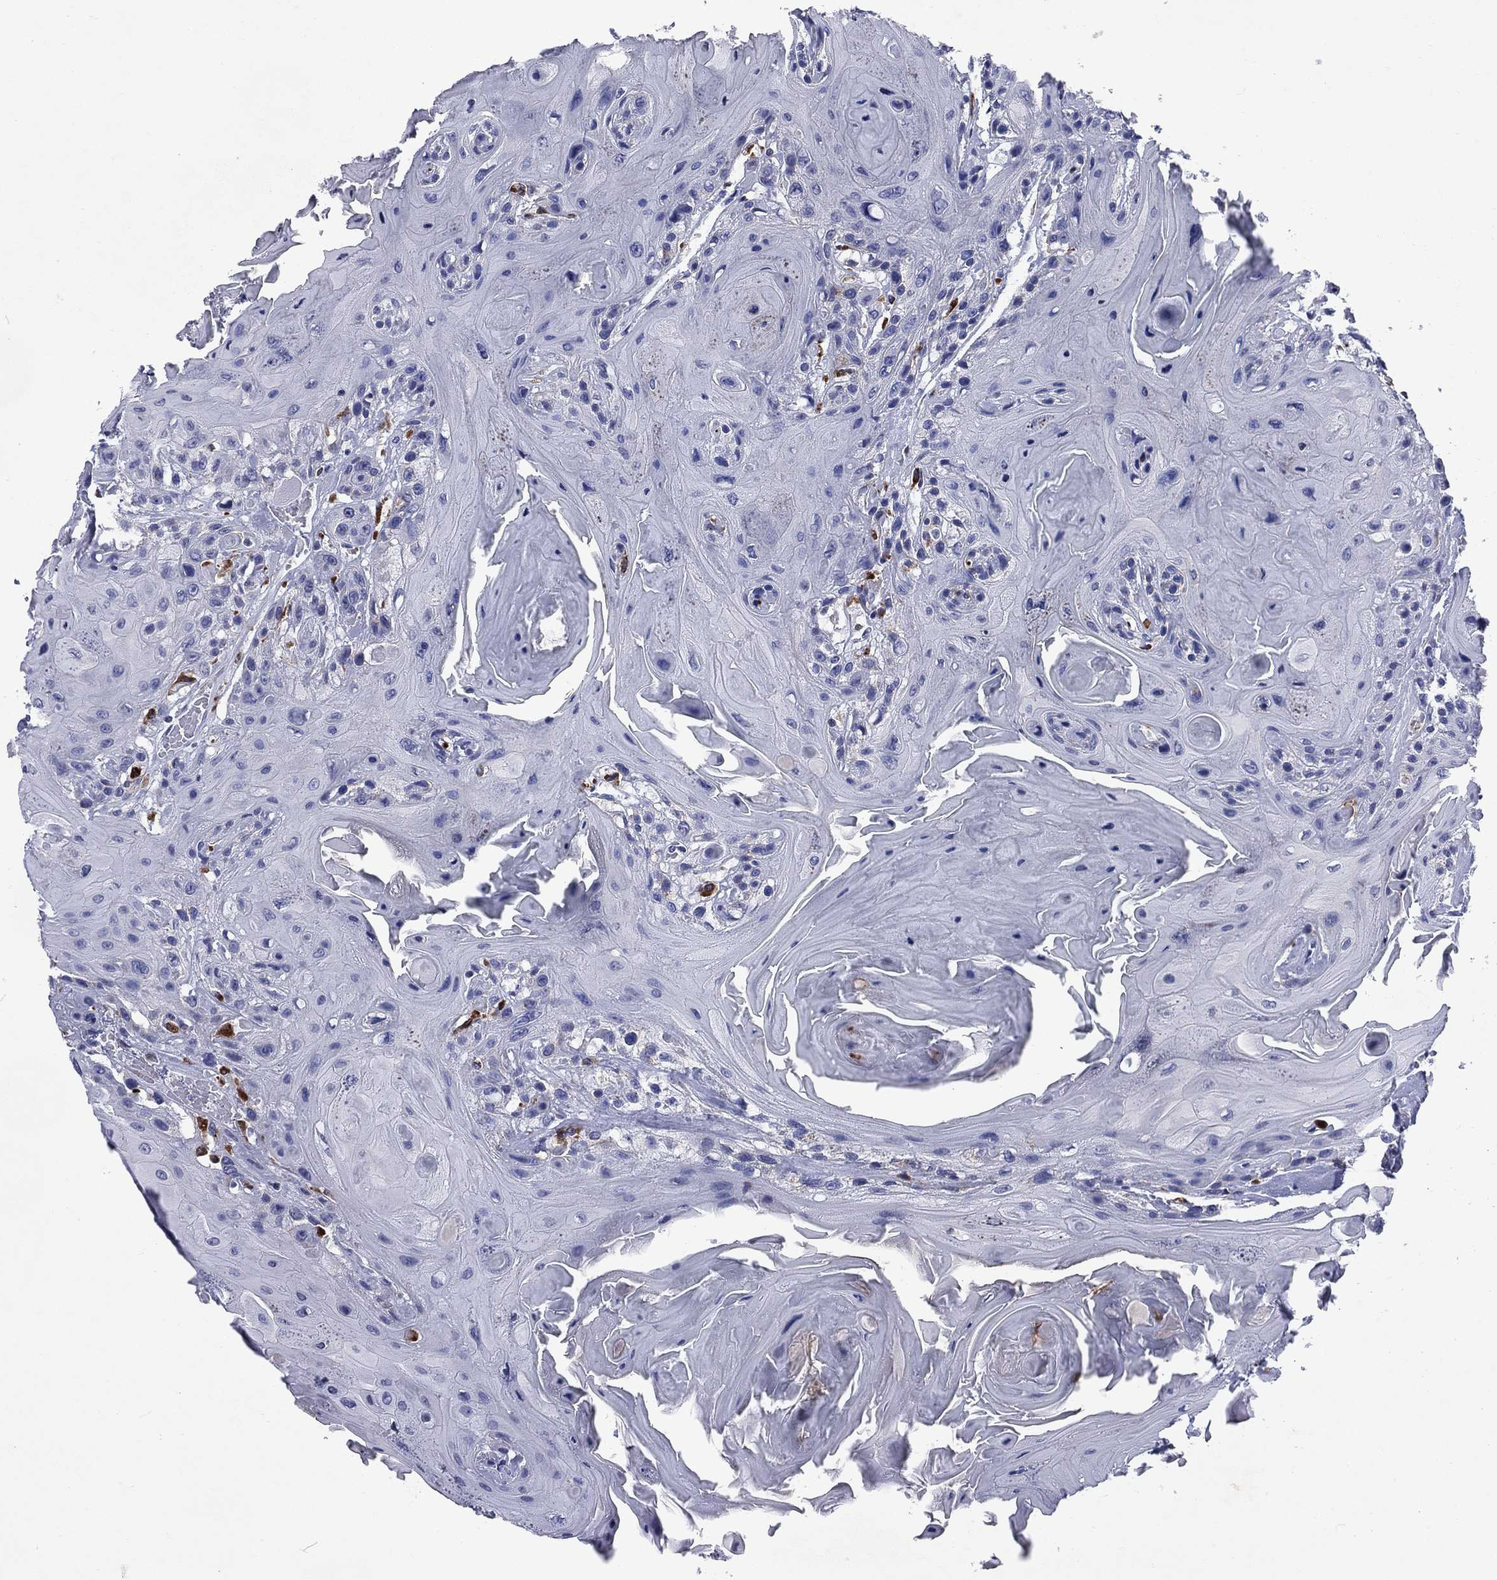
{"staining": {"intensity": "negative", "quantity": "none", "location": "none"}, "tissue": "head and neck cancer", "cell_type": "Tumor cells", "image_type": "cancer", "snomed": [{"axis": "morphology", "description": "Squamous cell carcinoma, NOS"}, {"axis": "topography", "description": "Head-Neck"}], "caption": "High magnification brightfield microscopy of head and neck squamous cell carcinoma stained with DAB (brown) and counterstained with hematoxylin (blue): tumor cells show no significant staining. Nuclei are stained in blue.", "gene": "MADCAM1", "patient": {"sex": "female", "age": 59}}